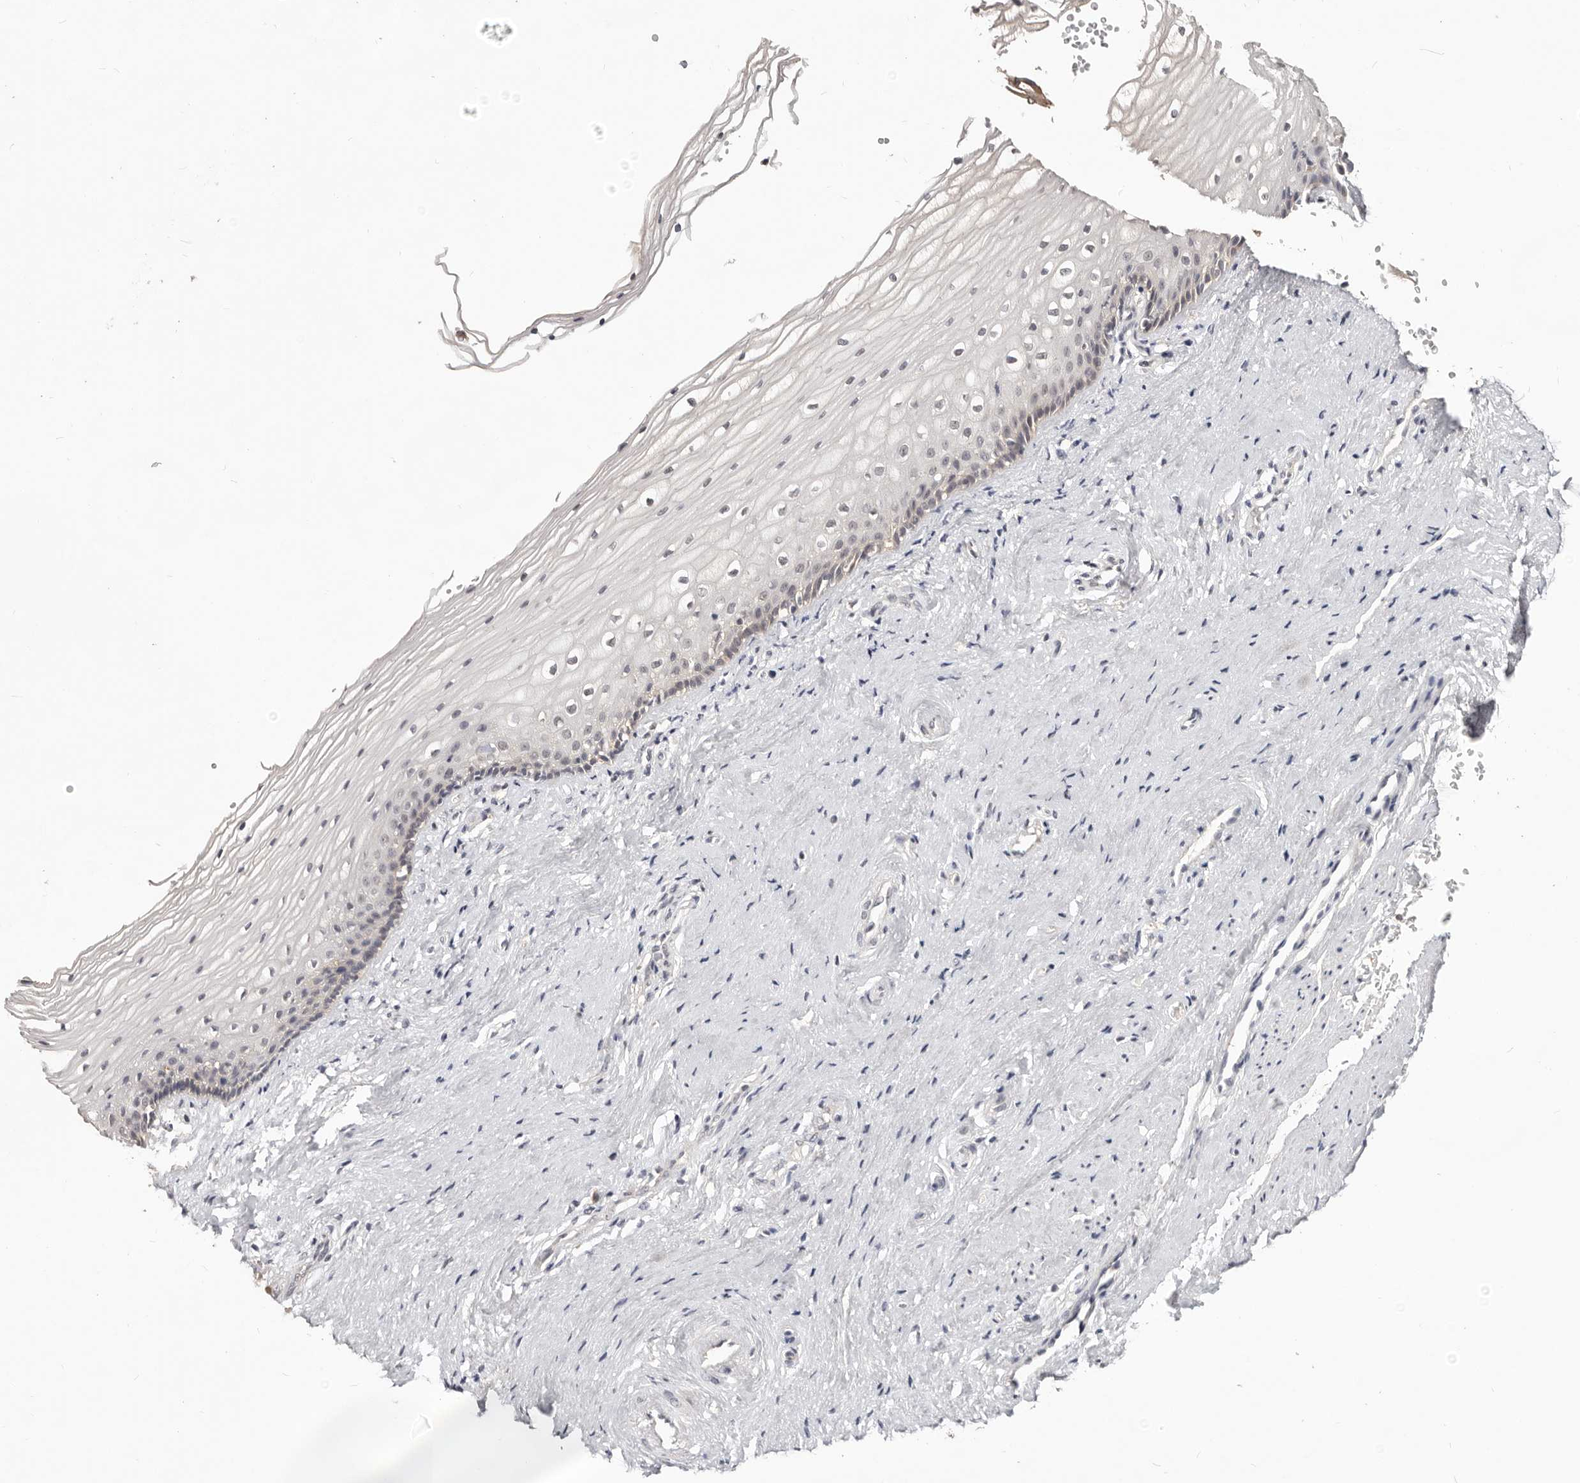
{"staining": {"intensity": "weak", "quantity": "<25%", "location": "cytoplasmic/membranous,nuclear"}, "tissue": "vagina", "cell_type": "Squamous epithelial cells", "image_type": "normal", "snomed": [{"axis": "morphology", "description": "Normal tissue, NOS"}, {"axis": "topography", "description": "Vagina"}], "caption": "DAB immunohistochemical staining of benign human vagina reveals no significant positivity in squamous epithelial cells. (DAB (3,3'-diaminobenzidine) IHC with hematoxylin counter stain).", "gene": "TSPAN13", "patient": {"sex": "female", "age": 46}}